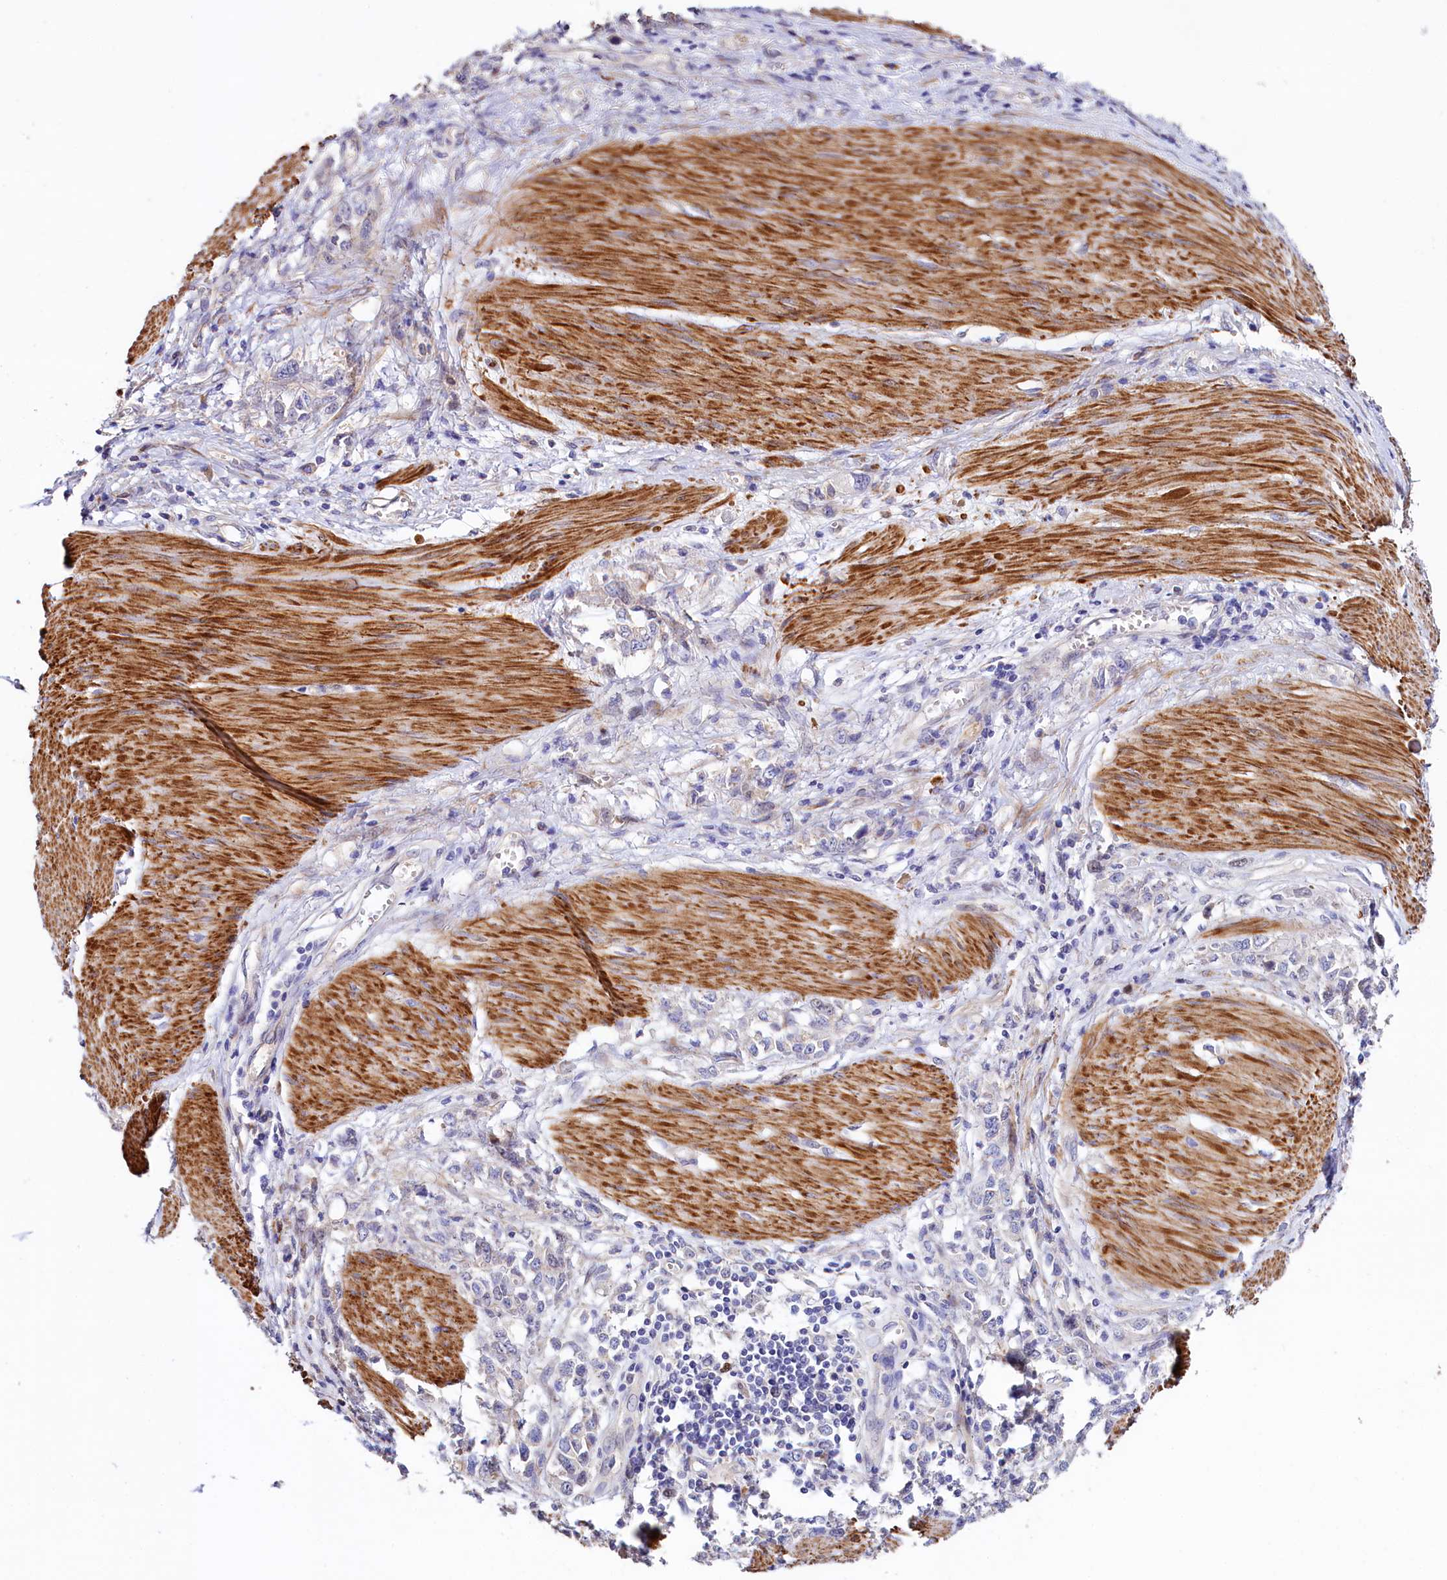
{"staining": {"intensity": "negative", "quantity": "none", "location": "none"}, "tissue": "stomach cancer", "cell_type": "Tumor cells", "image_type": "cancer", "snomed": [{"axis": "morphology", "description": "Adenocarcinoma, NOS"}, {"axis": "topography", "description": "Stomach"}], "caption": "Tumor cells are negative for brown protein staining in stomach adenocarcinoma. (Immunohistochemistry, brightfield microscopy, high magnification).", "gene": "WNT8A", "patient": {"sex": "female", "age": 76}}